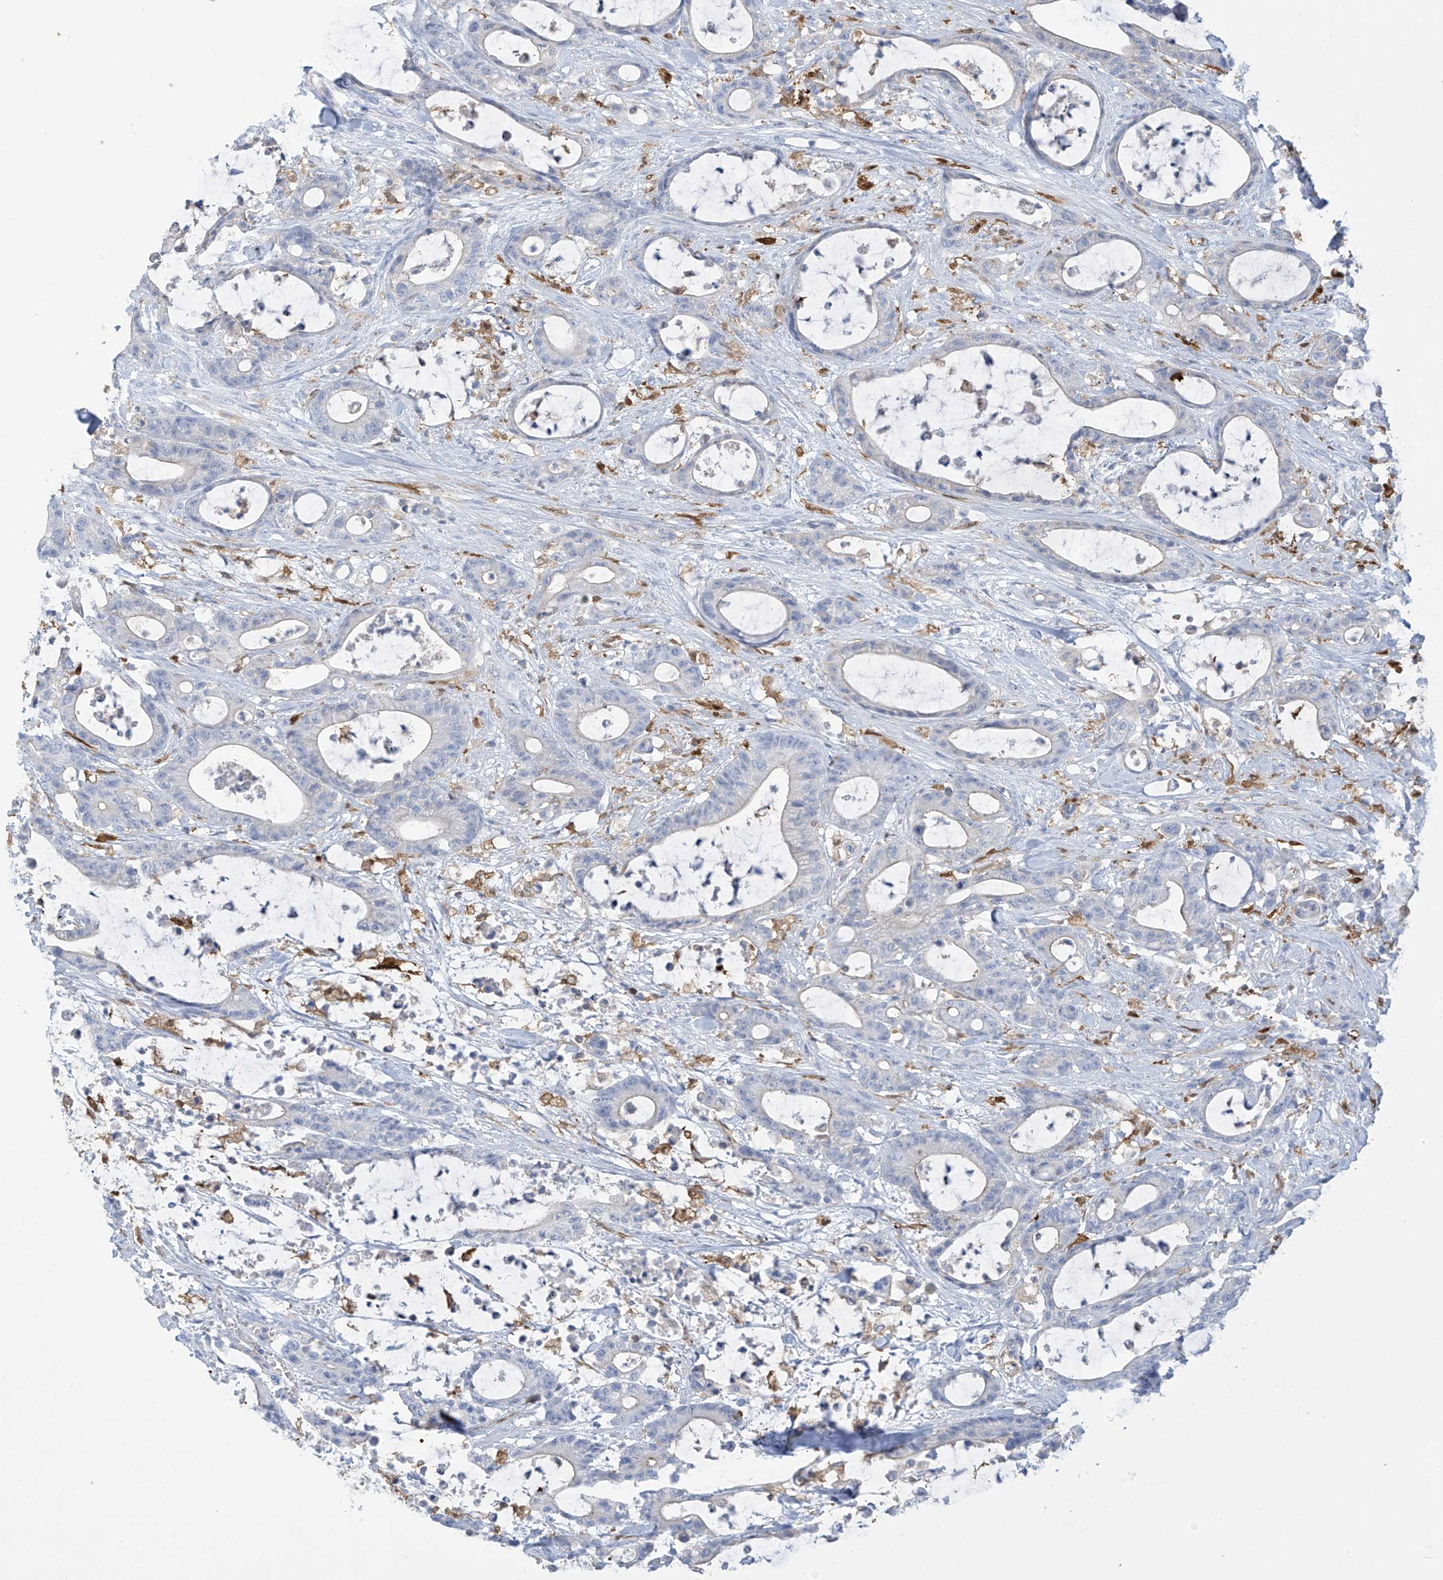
{"staining": {"intensity": "negative", "quantity": "none", "location": "none"}, "tissue": "colorectal cancer", "cell_type": "Tumor cells", "image_type": "cancer", "snomed": [{"axis": "morphology", "description": "Adenocarcinoma, NOS"}, {"axis": "topography", "description": "Colon"}], "caption": "High magnification brightfield microscopy of adenocarcinoma (colorectal) stained with DAB (3,3'-diaminobenzidine) (brown) and counterstained with hematoxylin (blue): tumor cells show no significant expression.", "gene": "TRMT2B", "patient": {"sex": "female", "age": 84}}